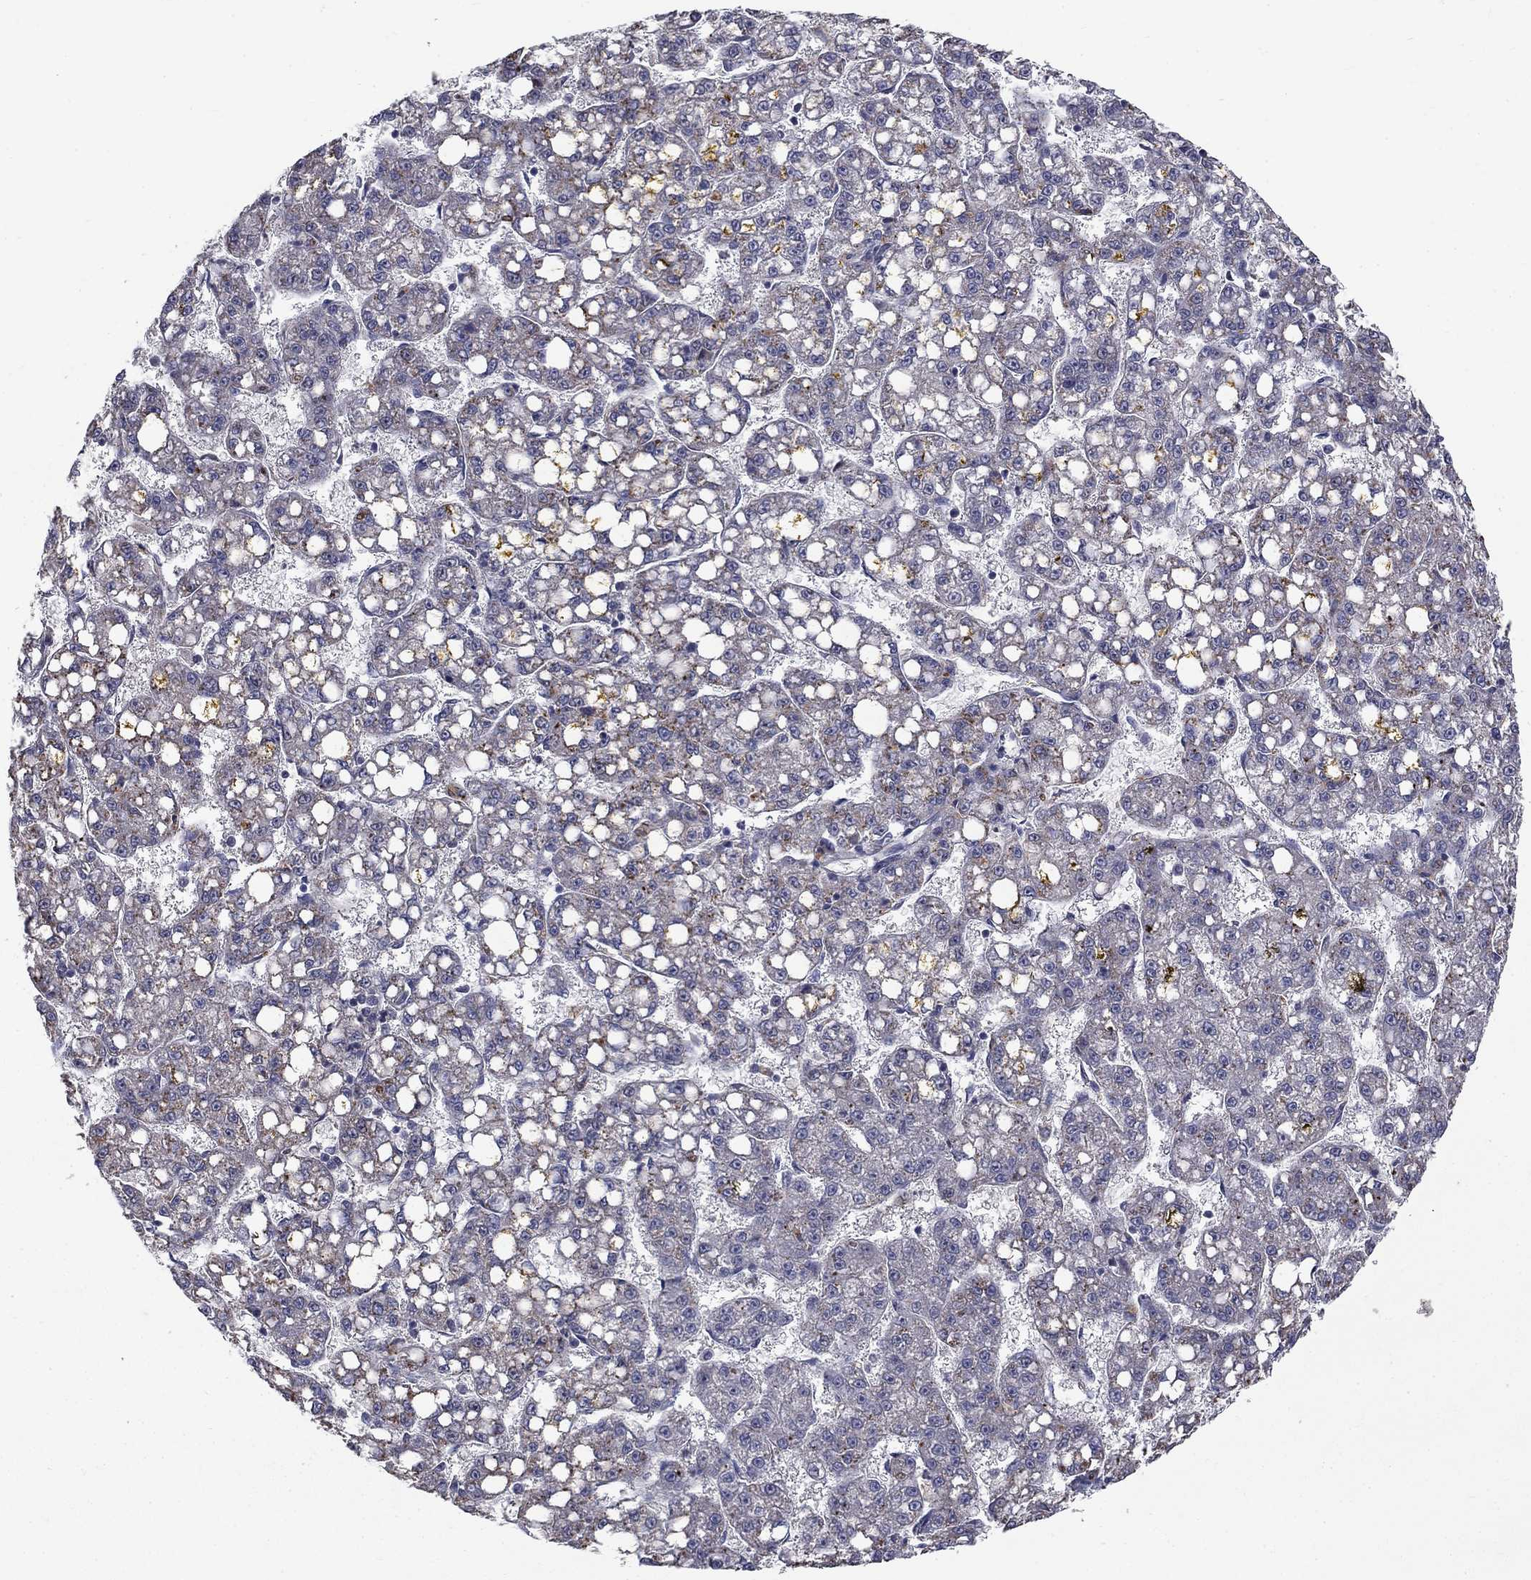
{"staining": {"intensity": "negative", "quantity": "none", "location": "none"}, "tissue": "liver cancer", "cell_type": "Tumor cells", "image_type": "cancer", "snomed": [{"axis": "morphology", "description": "Carcinoma, Hepatocellular, NOS"}, {"axis": "topography", "description": "Liver"}], "caption": "This is a micrograph of IHC staining of liver cancer (hepatocellular carcinoma), which shows no expression in tumor cells.", "gene": "FAM3B", "patient": {"sex": "female", "age": 65}}